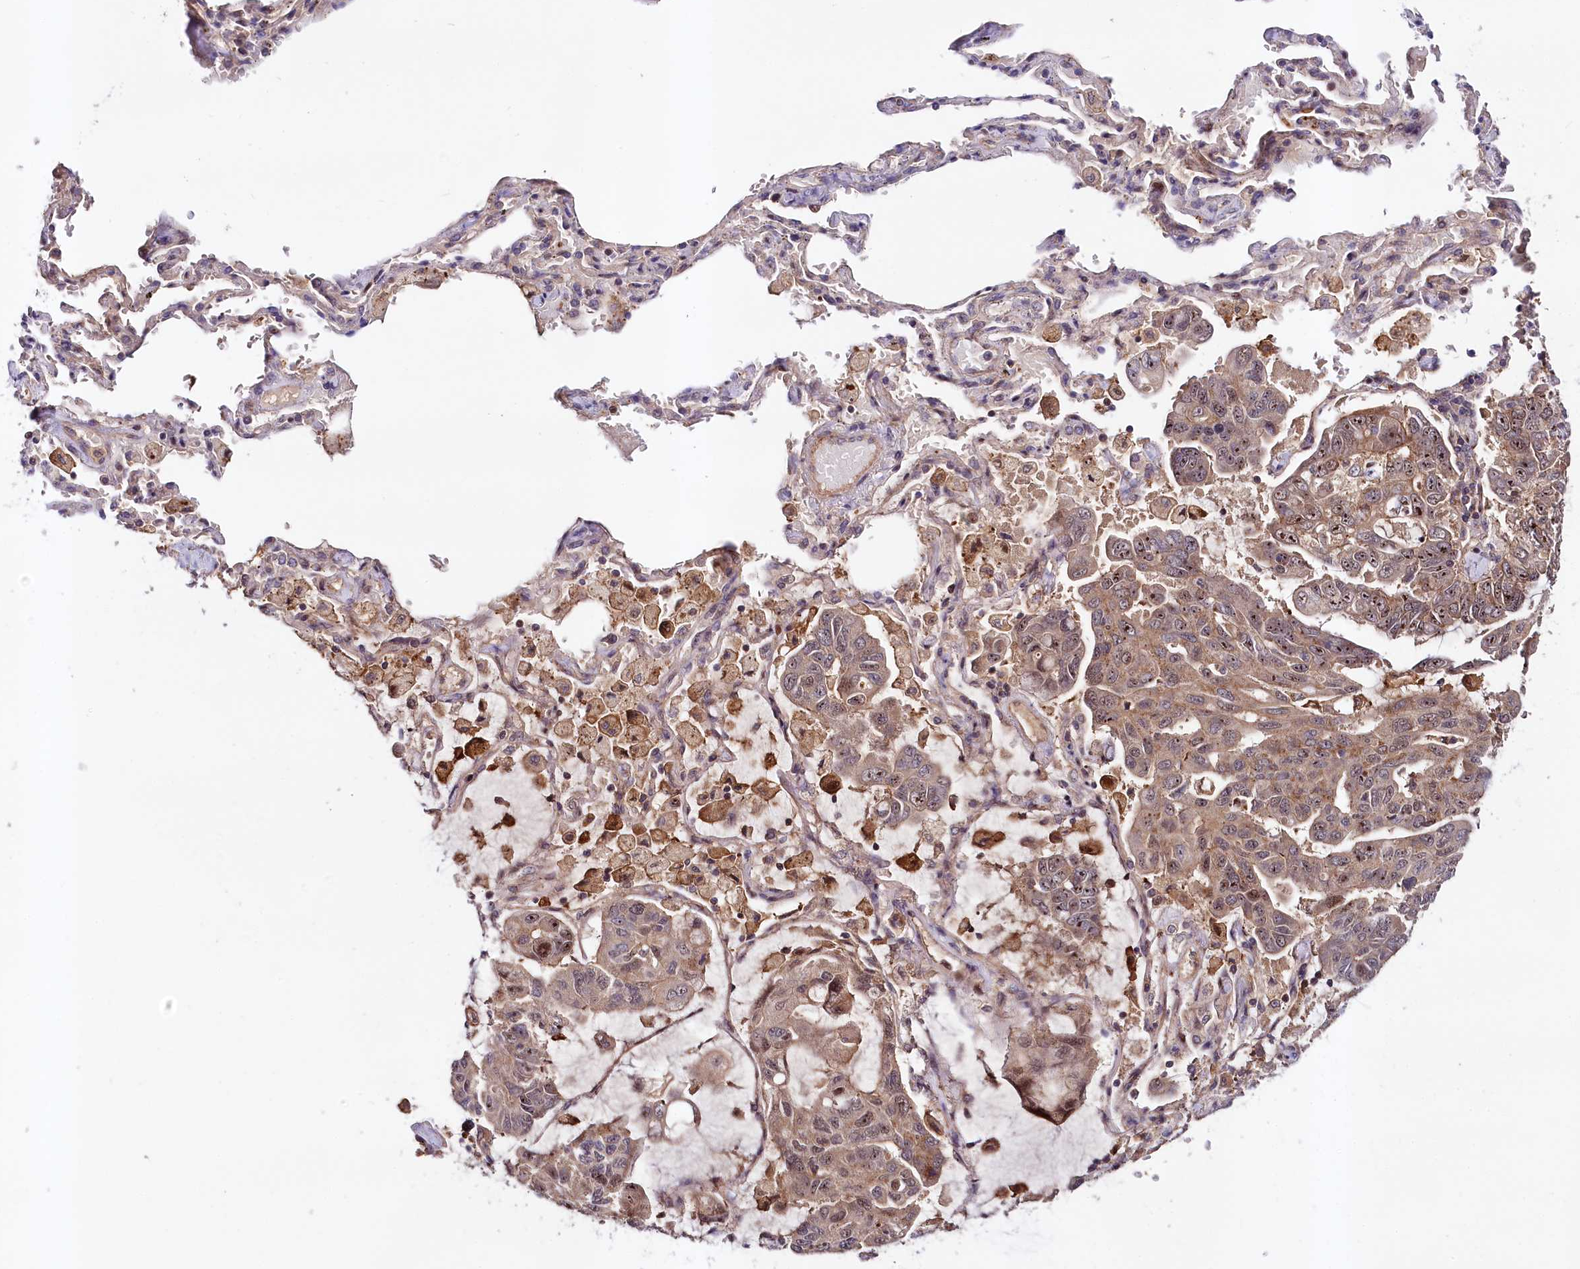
{"staining": {"intensity": "weak", "quantity": ">75%", "location": "cytoplasmic/membranous,nuclear"}, "tissue": "lung cancer", "cell_type": "Tumor cells", "image_type": "cancer", "snomed": [{"axis": "morphology", "description": "Adenocarcinoma, NOS"}, {"axis": "topography", "description": "Lung"}], "caption": "Approximately >75% of tumor cells in human lung cancer (adenocarcinoma) show weak cytoplasmic/membranous and nuclear protein staining as visualized by brown immunohistochemical staining.", "gene": "NEDD1", "patient": {"sex": "male", "age": 64}}